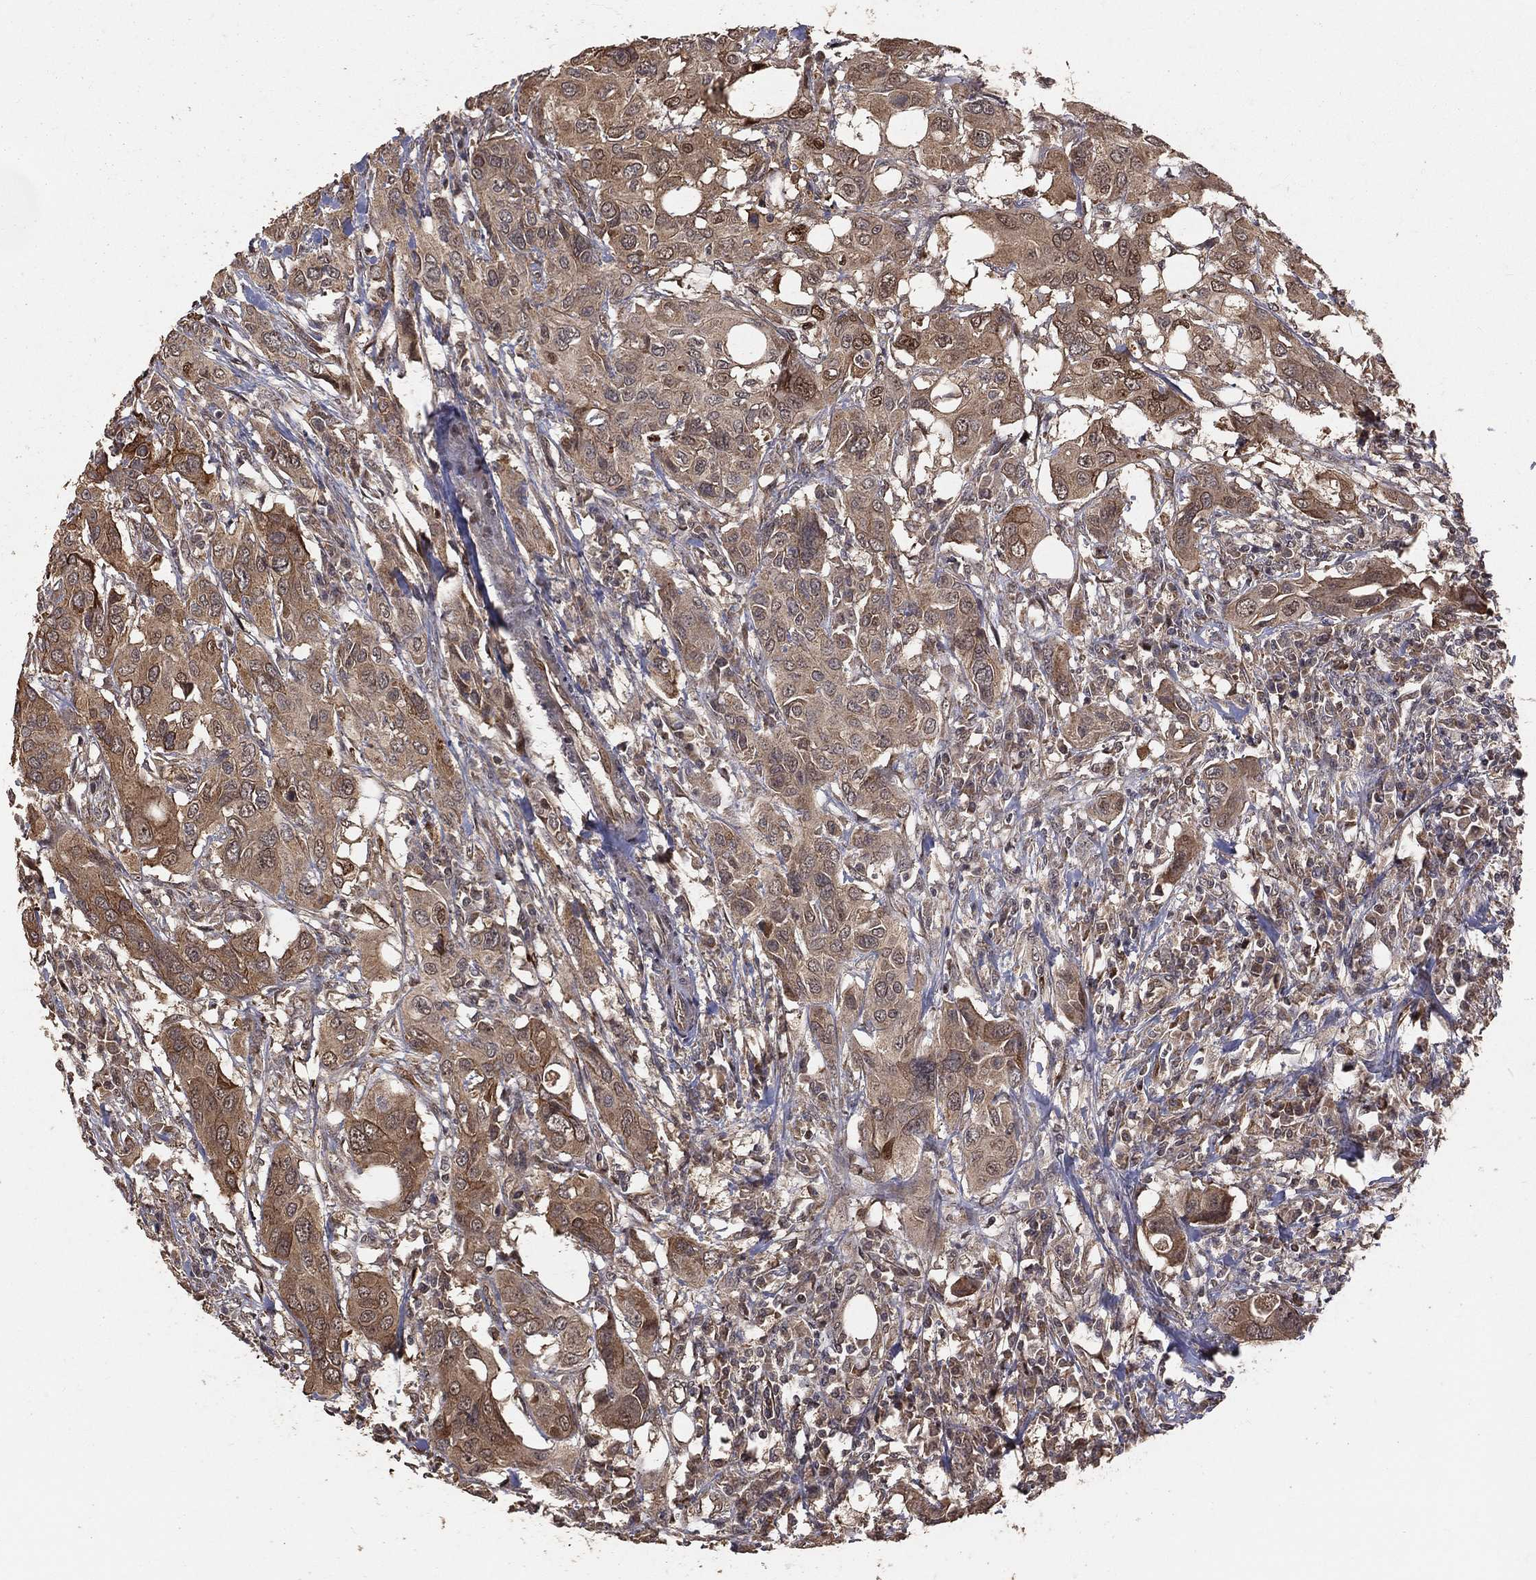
{"staining": {"intensity": "weak", "quantity": "25%-75%", "location": "cytoplasmic/membranous"}, "tissue": "urothelial cancer", "cell_type": "Tumor cells", "image_type": "cancer", "snomed": [{"axis": "morphology", "description": "Urothelial carcinoma, NOS"}, {"axis": "morphology", "description": "Urothelial carcinoma, High grade"}, {"axis": "topography", "description": "Urinary bladder"}], "caption": "An image showing weak cytoplasmic/membranous expression in approximately 25%-75% of tumor cells in urothelial cancer, as visualized by brown immunohistochemical staining.", "gene": "MAPK1", "patient": {"sex": "male", "age": 63}}